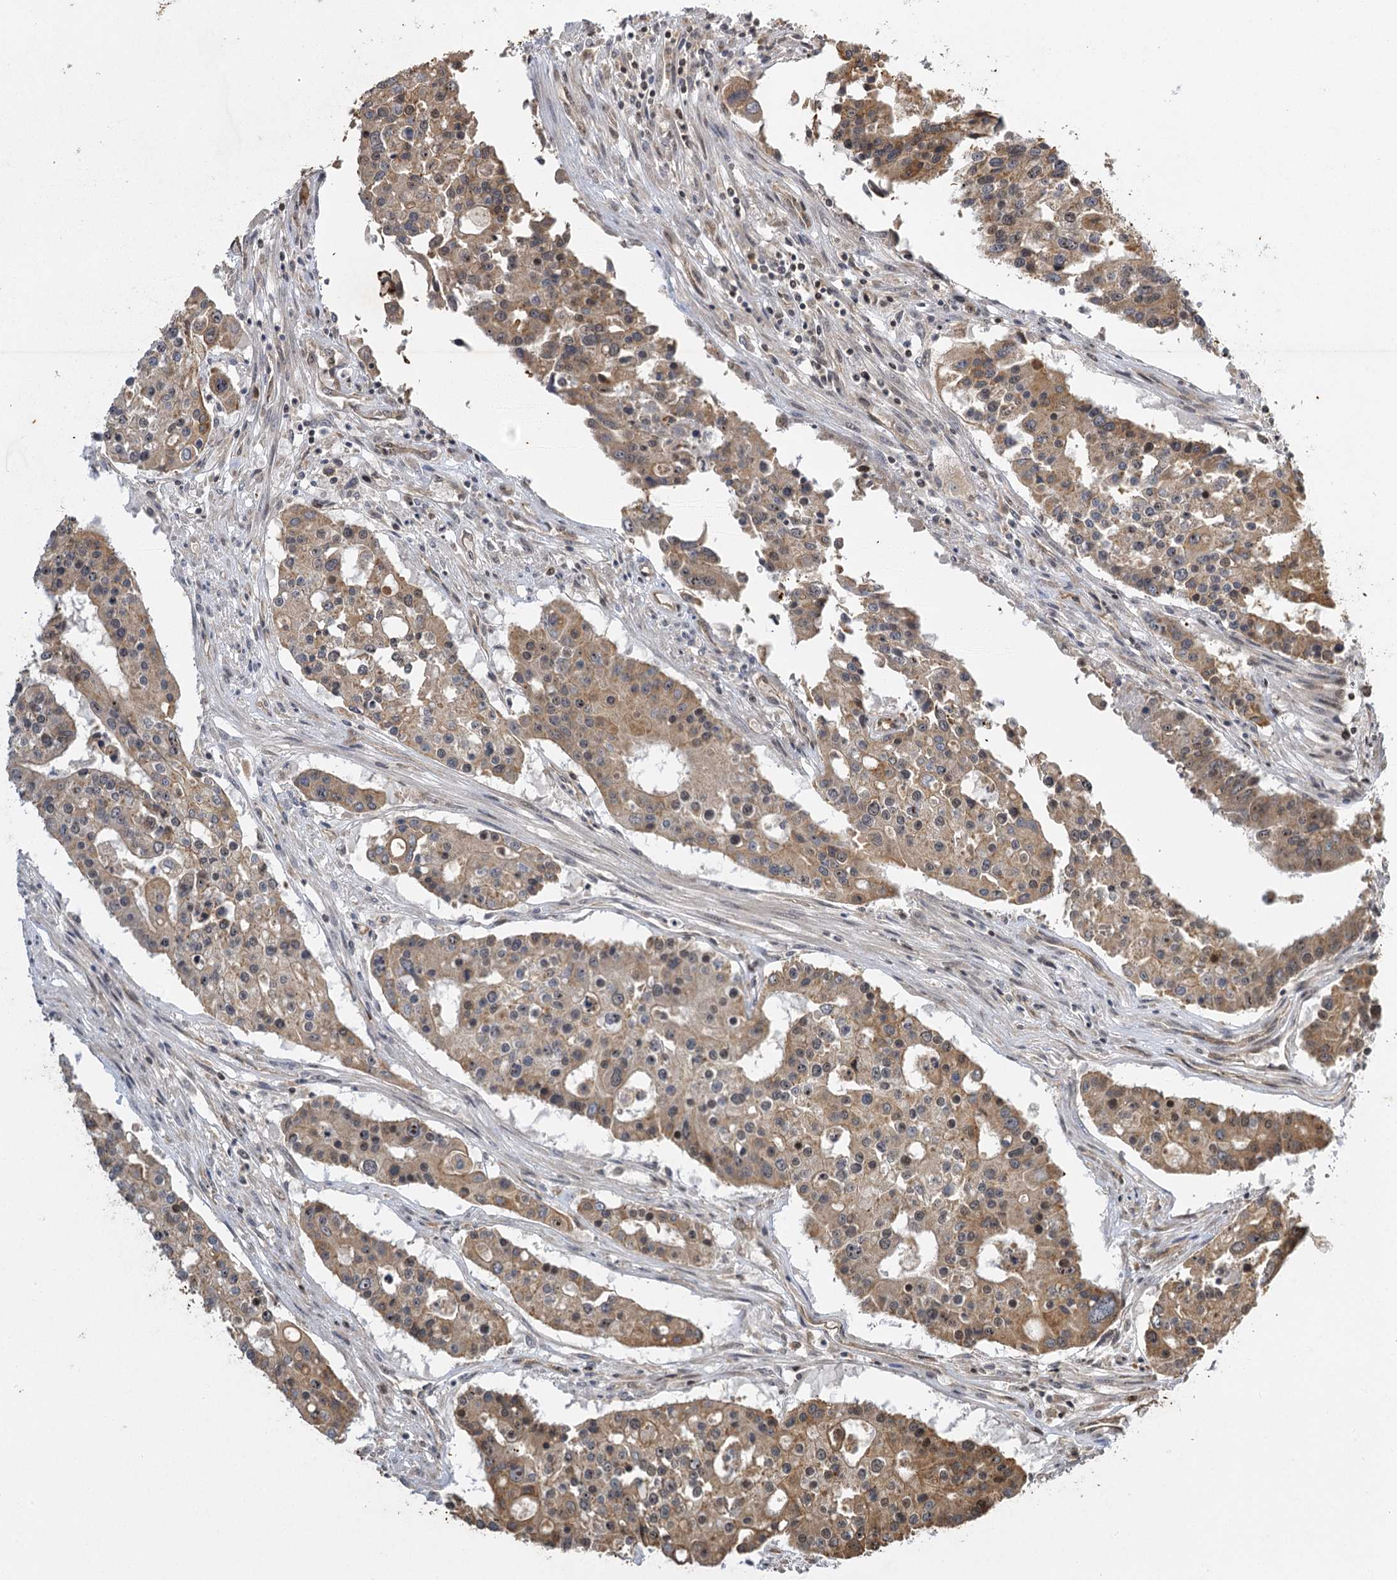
{"staining": {"intensity": "moderate", "quantity": "25%-75%", "location": "cytoplasmic/membranous,nuclear"}, "tissue": "colorectal cancer", "cell_type": "Tumor cells", "image_type": "cancer", "snomed": [{"axis": "morphology", "description": "Adenocarcinoma, NOS"}, {"axis": "topography", "description": "Colon"}], "caption": "Colorectal adenocarcinoma was stained to show a protein in brown. There is medium levels of moderate cytoplasmic/membranous and nuclear staining in about 25%-75% of tumor cells.", "gene": "IL11RA", "patient": {"sex": "male", "age": 77}}